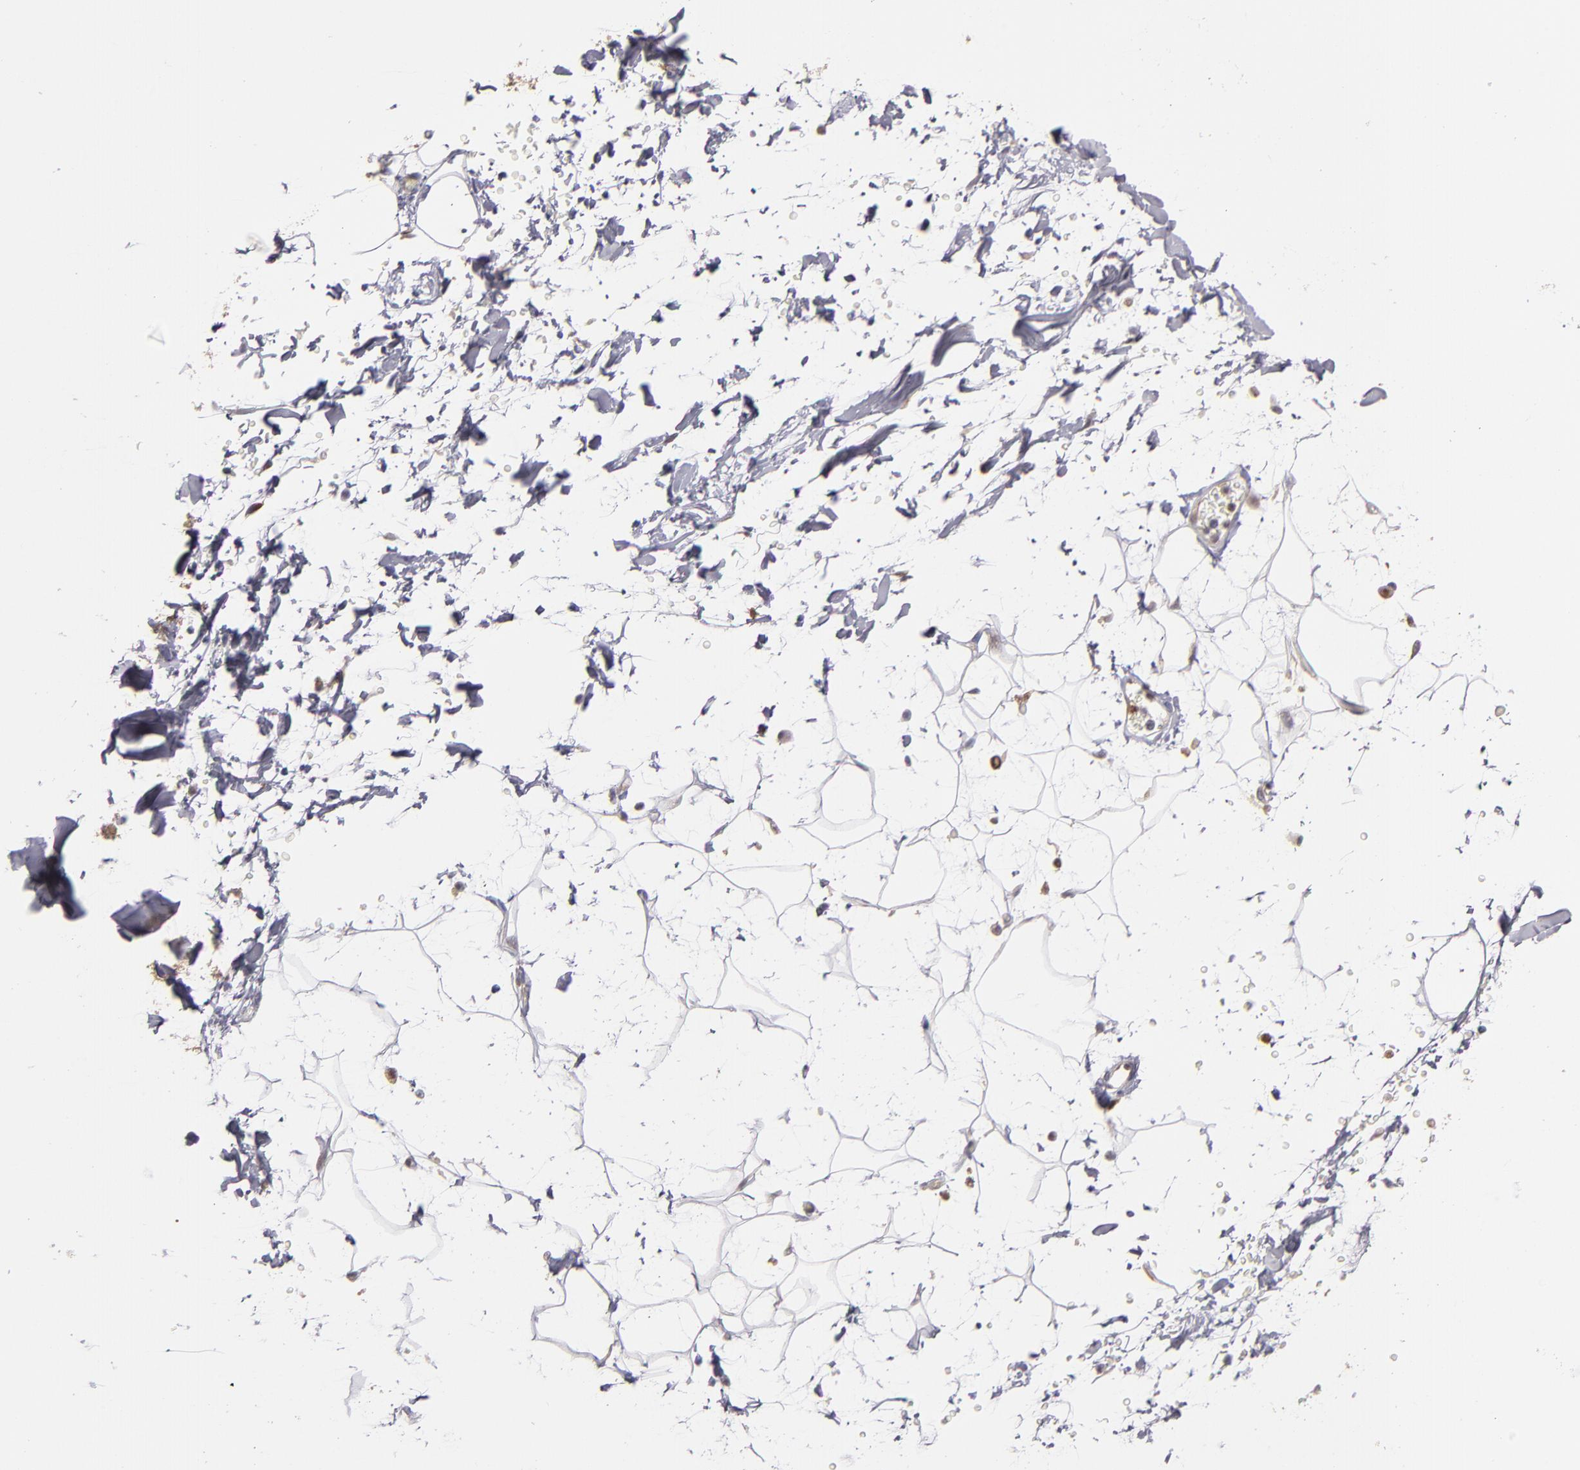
{"staining": {"intensity": "negative", "quantity": "none", "location": "none"}, "tissue": "adipose tissue", "cell_type": "Adipocytes", "image_type": "normal", "snomed": [{"axis": "morphology", "description": "Normal tissue, NOS"}, {"axis": "topography", "description": "Soft tissue"}], "caption": "The immunohistochemistry histopathology image has no significant staining in adipocytes of adipose tissue. (Stains: DAB (3,3'-diaminobenzidine) immunohistochemistry (IHC) with hematoxylin counter stain, Microscopy: brightfield microscopy at high magnification).", "gene": "CASP1", "patient": {"sex": "male", "age": 72}}